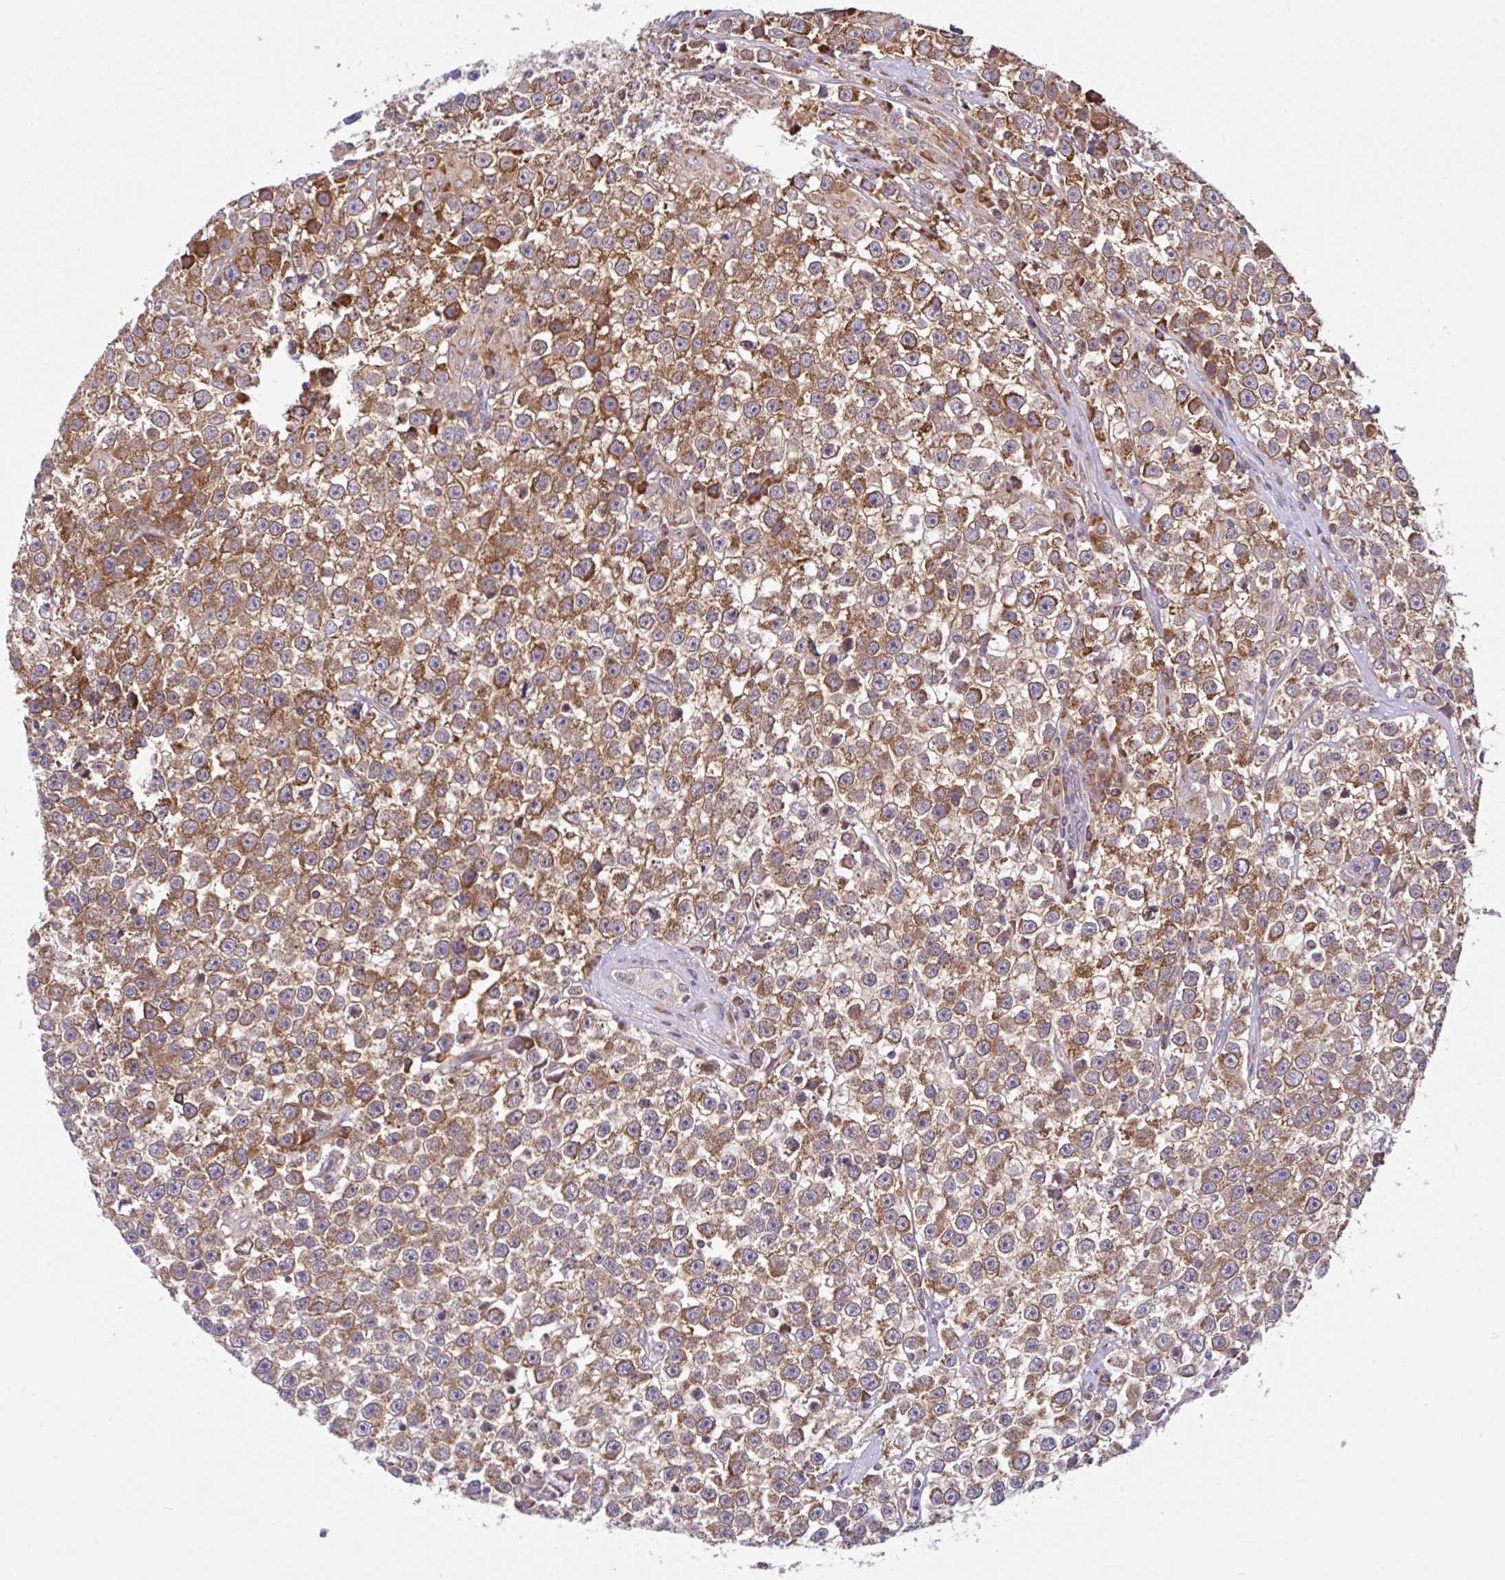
{"staining": {"intensity": "moderate", "quantity": ">75%", "location": "cytoplasmic/membranous"}, "tissue": "testis cancer", "cell_type": "Tumor cells", "image_type": "cancer", "snomed": [{"axis": "morphology", "description": "Seminoma, NOS"}, {"axis": "topography", "description": "Testis"}], "caption": "Testis seminoma stained with DAB IHC demonstrates medium levels of moderate cytoplasmic/membranous staining in about >75% of tumor cells. (DAB (3,3'-diaminobenzidine) = brown stain, brightfield microscopy at high magnification).", "gene": "NTPCR", "patient": {"sex": "male", "age": 31}}